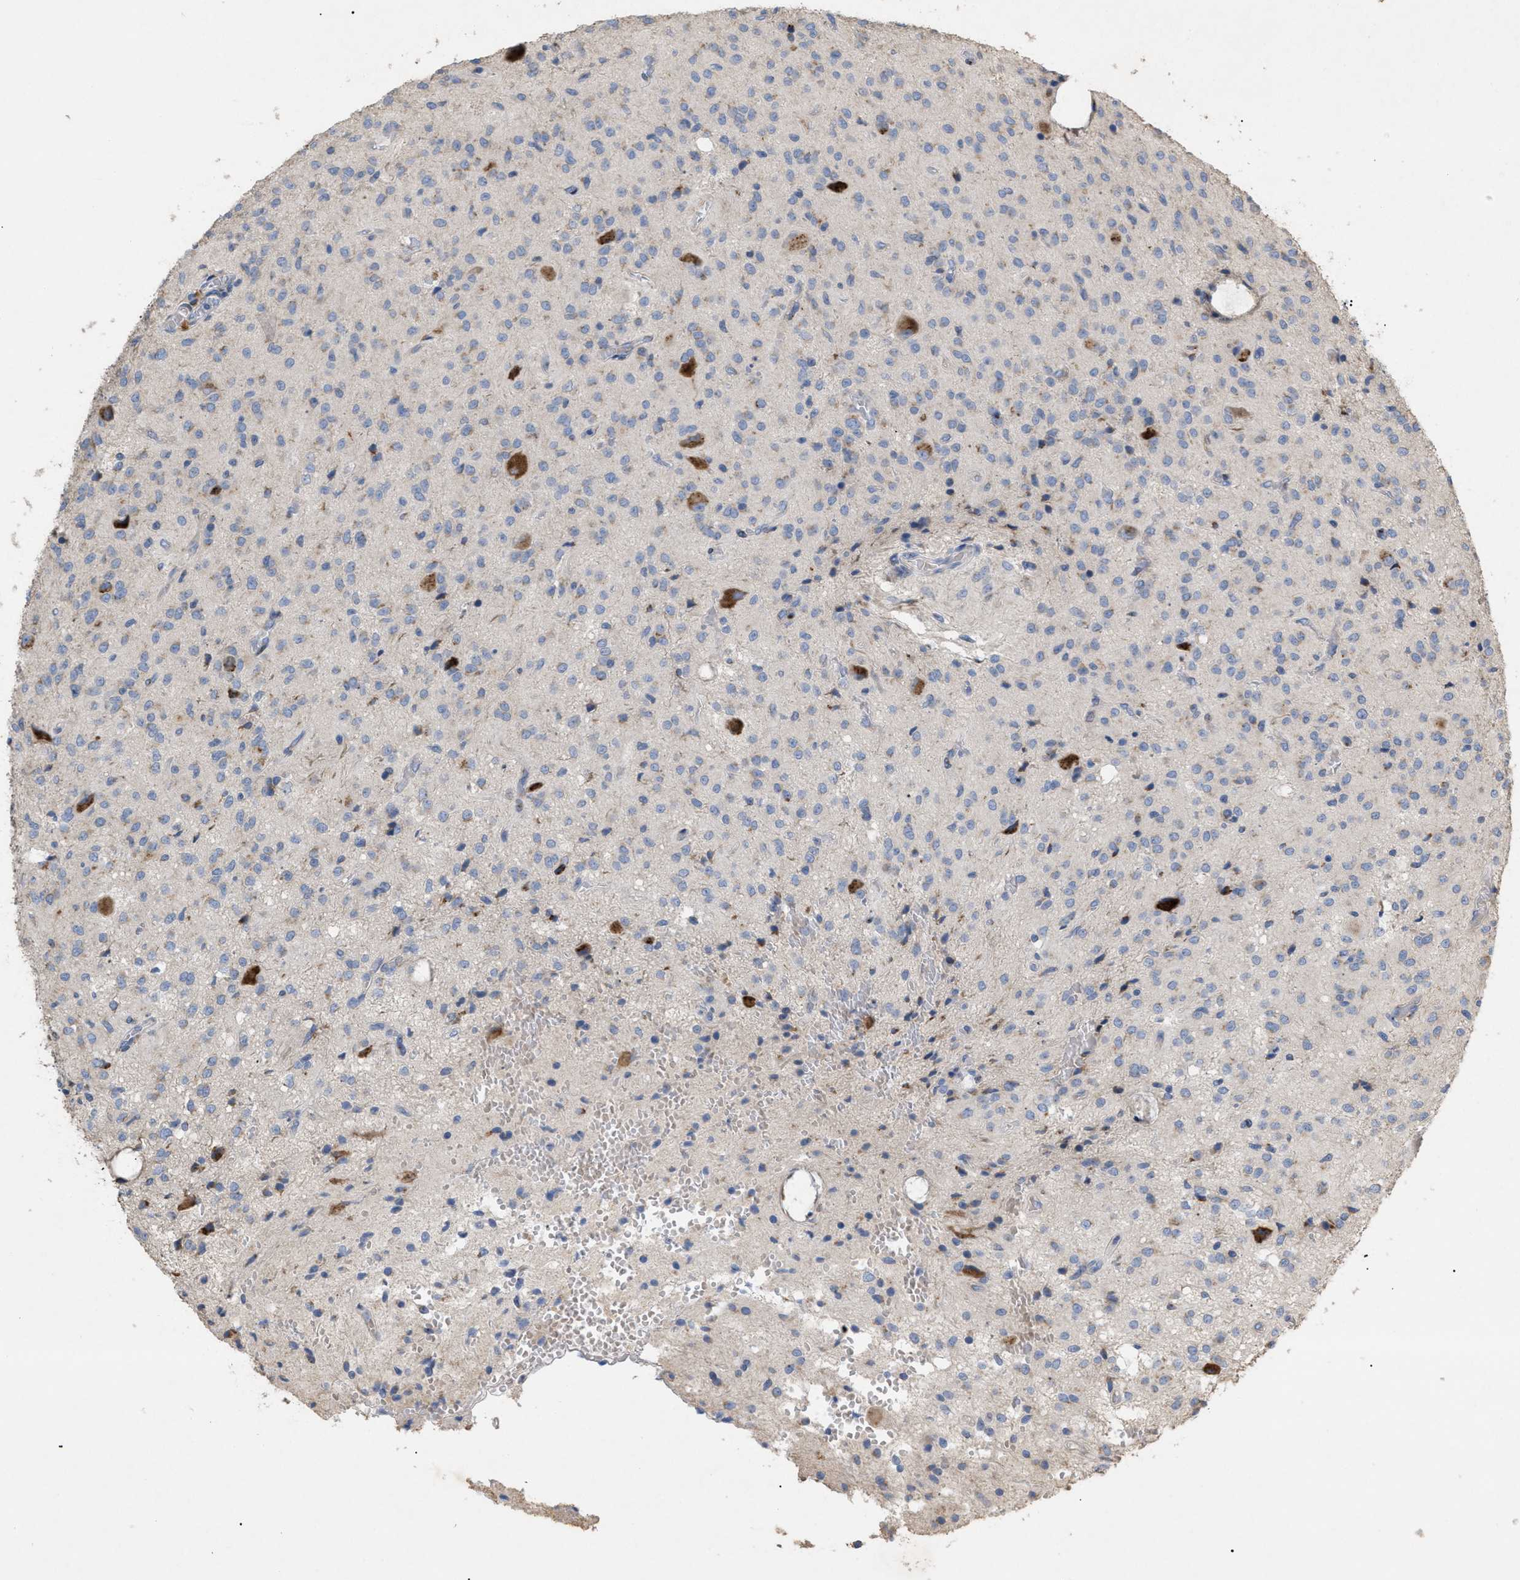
{"staining": {"intensity": "strong", "quantity": "<25%", "location": "cytoplasmic/membranous"}, "tissue": "glioma", "cell_type": "Tumor cells", "image_type": "cancer", "snomed": [{"axis": "morphology", "description": "Glioma, malignant, High grade"}, {"axis": "topography", "description": "Brain"}], "caption": "Protein staining reveals strong cytoplasmic/membranous expression in about <25% of tumor cells in malignant glioma (high-grade).", "gene": "SLC50A1", "patient": {"sex": "female", "age": 59}}